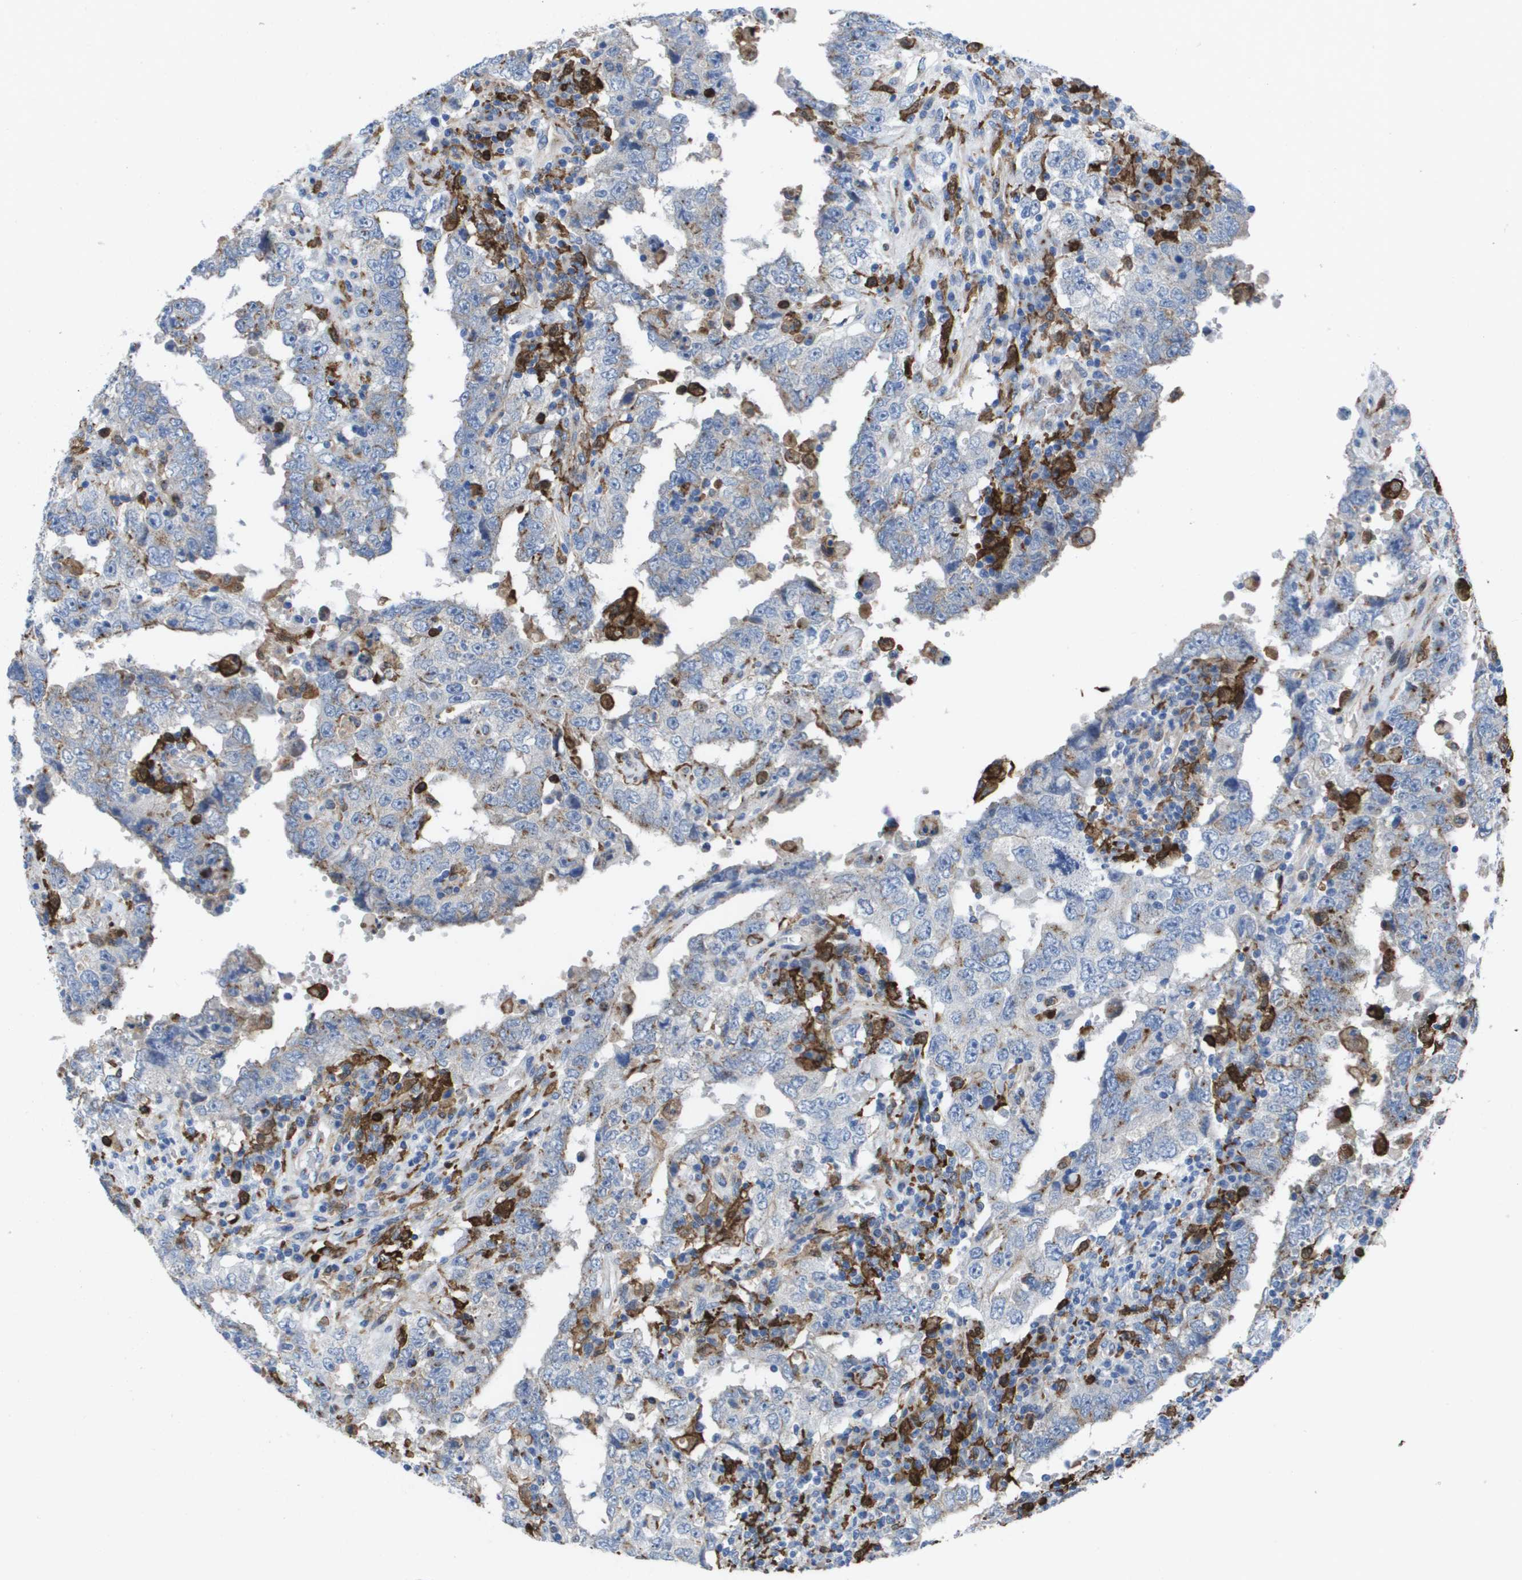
{"staining": {"intensity": "negative", "quantity": "none", "location": "none"}, "tissue": "testis cancer", "cell_type": "Tumor cells", "image_type": "cancer", "snomed": [{"axis": "morphology", "description": "Carcinoma, Embryonal, NOS"}, {"axis": "topography", "description": "Testis"}], "caption": "Immunohistochemistry micrograph of embryonal carcinoma (testis) stained for a protein (brown), which shows no staining in tumor cells. (DAB (3,3'-diaminobenzidine) IHC with hematoxylin counter stain).", "gene": "SLC37A2", "patient": {"sex": "male", "age": 26}}